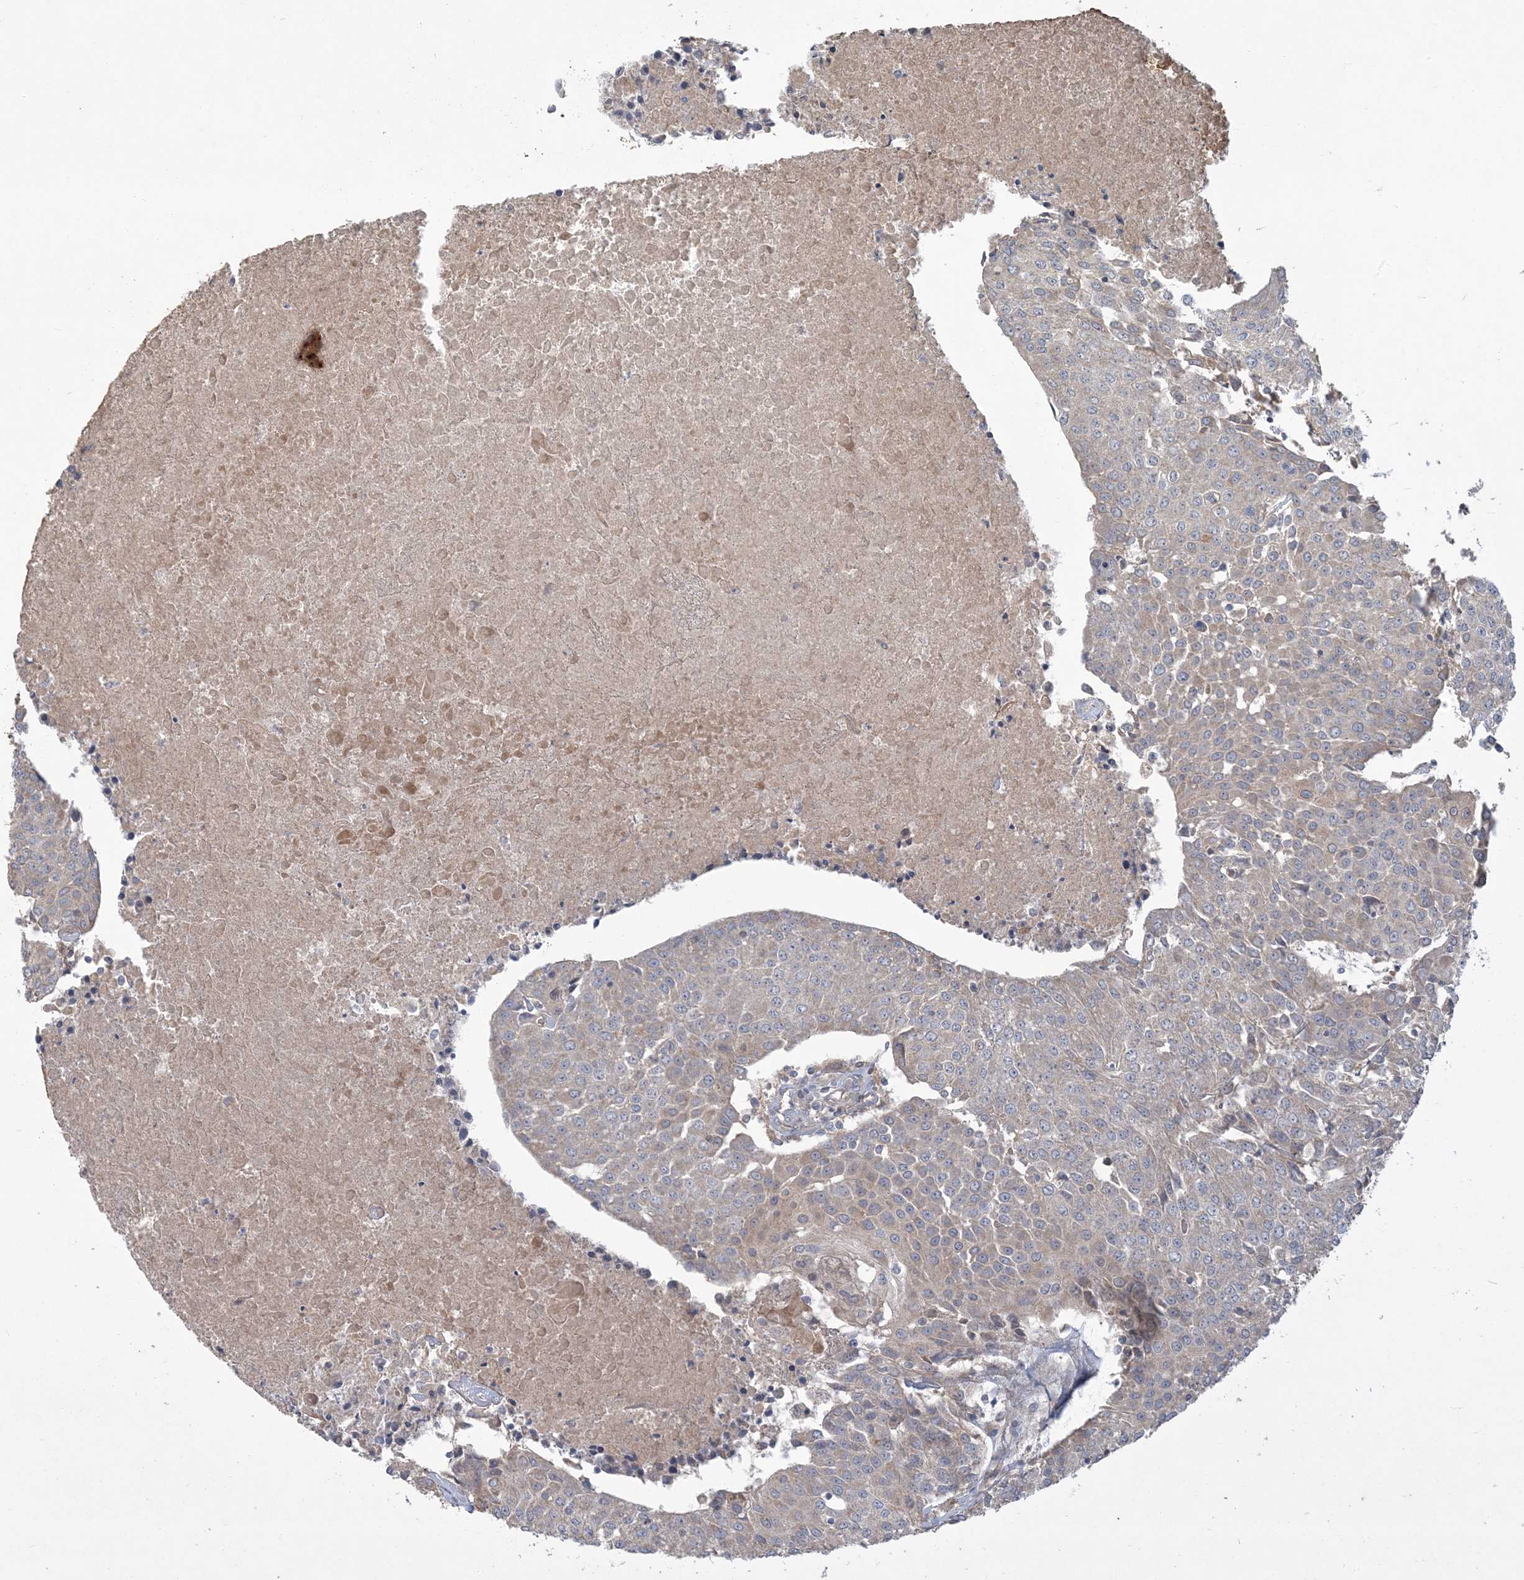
{"staining": {"intensity": "moderate", "quantity": ">75%", "location": "cytoplasmic/membranous"}, "tissue": "urothelial cancer", "cell_type": "Tumor cells", "image_type": "cancer", "snomed": [{"axis": "morphology", "description": "Urothelial carcinoma, High grade"}, {"axis": "topography", "description": "Urinary bladder"}], "caption": "Tumor cells exhibit moderate cytoplasmic/membranous staining in about >75% of cells in high-grade urothelial carcinoma.", "gene": "LTN1", "patient": {"sex": "female", "age": 85}}